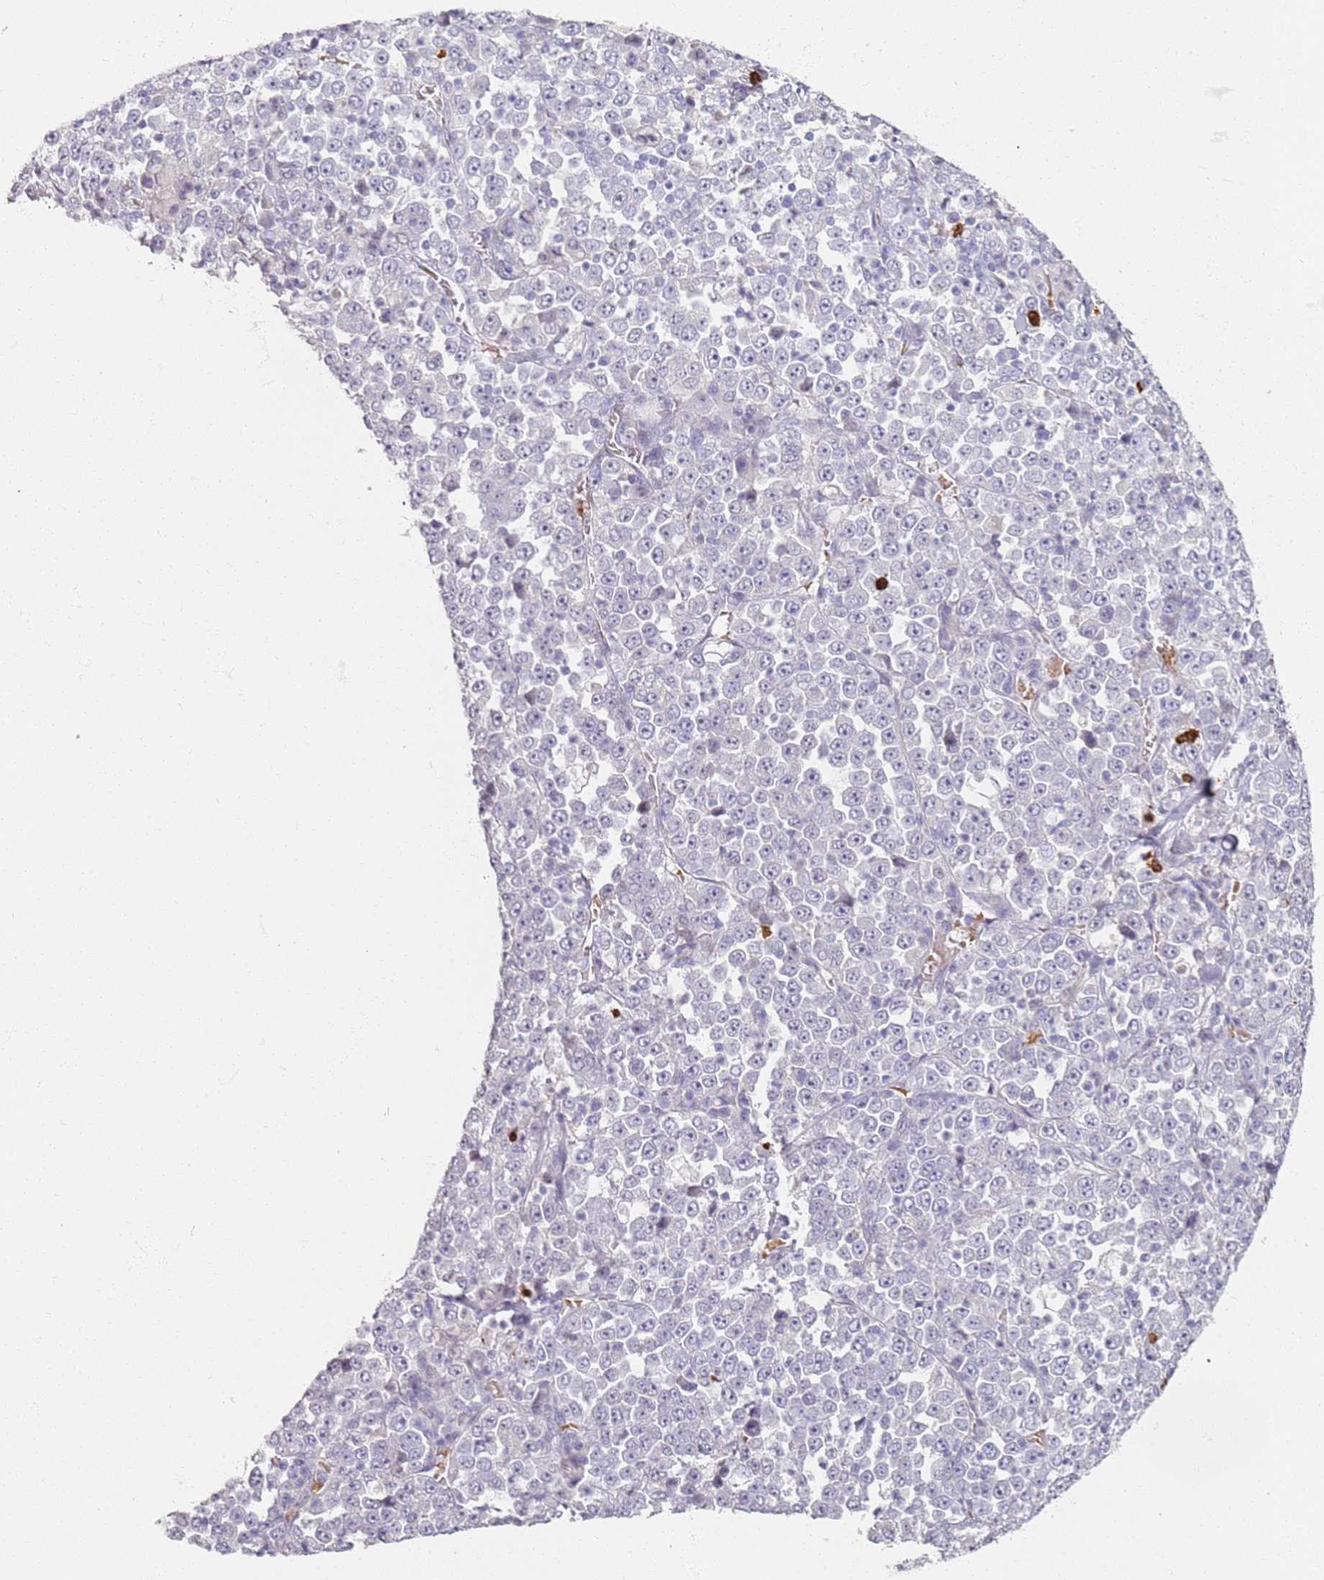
{"staining": {"intensity": "negative", "quantity": "none", "location": "none"}, "tissue": "stomach cancer", "cell_type": "Tumor cells", "image_type": "cancer", "snomed": [{"axis": "morphology", "description": "Normal tissue, NOS"}, {"axis": "morphology", "description": "Adenocarcinoma, NOS"}, {"axis": "topography", "description": "Stomach, upper"}, {"axis": "topography", "description": "Stomach"}], "caption": "Tumor cells are negative for protein expression in human stomach cancer (adenocarcinoma).", "gene": "CD40LG", "patient": {"sex": "male", "age": 59}}